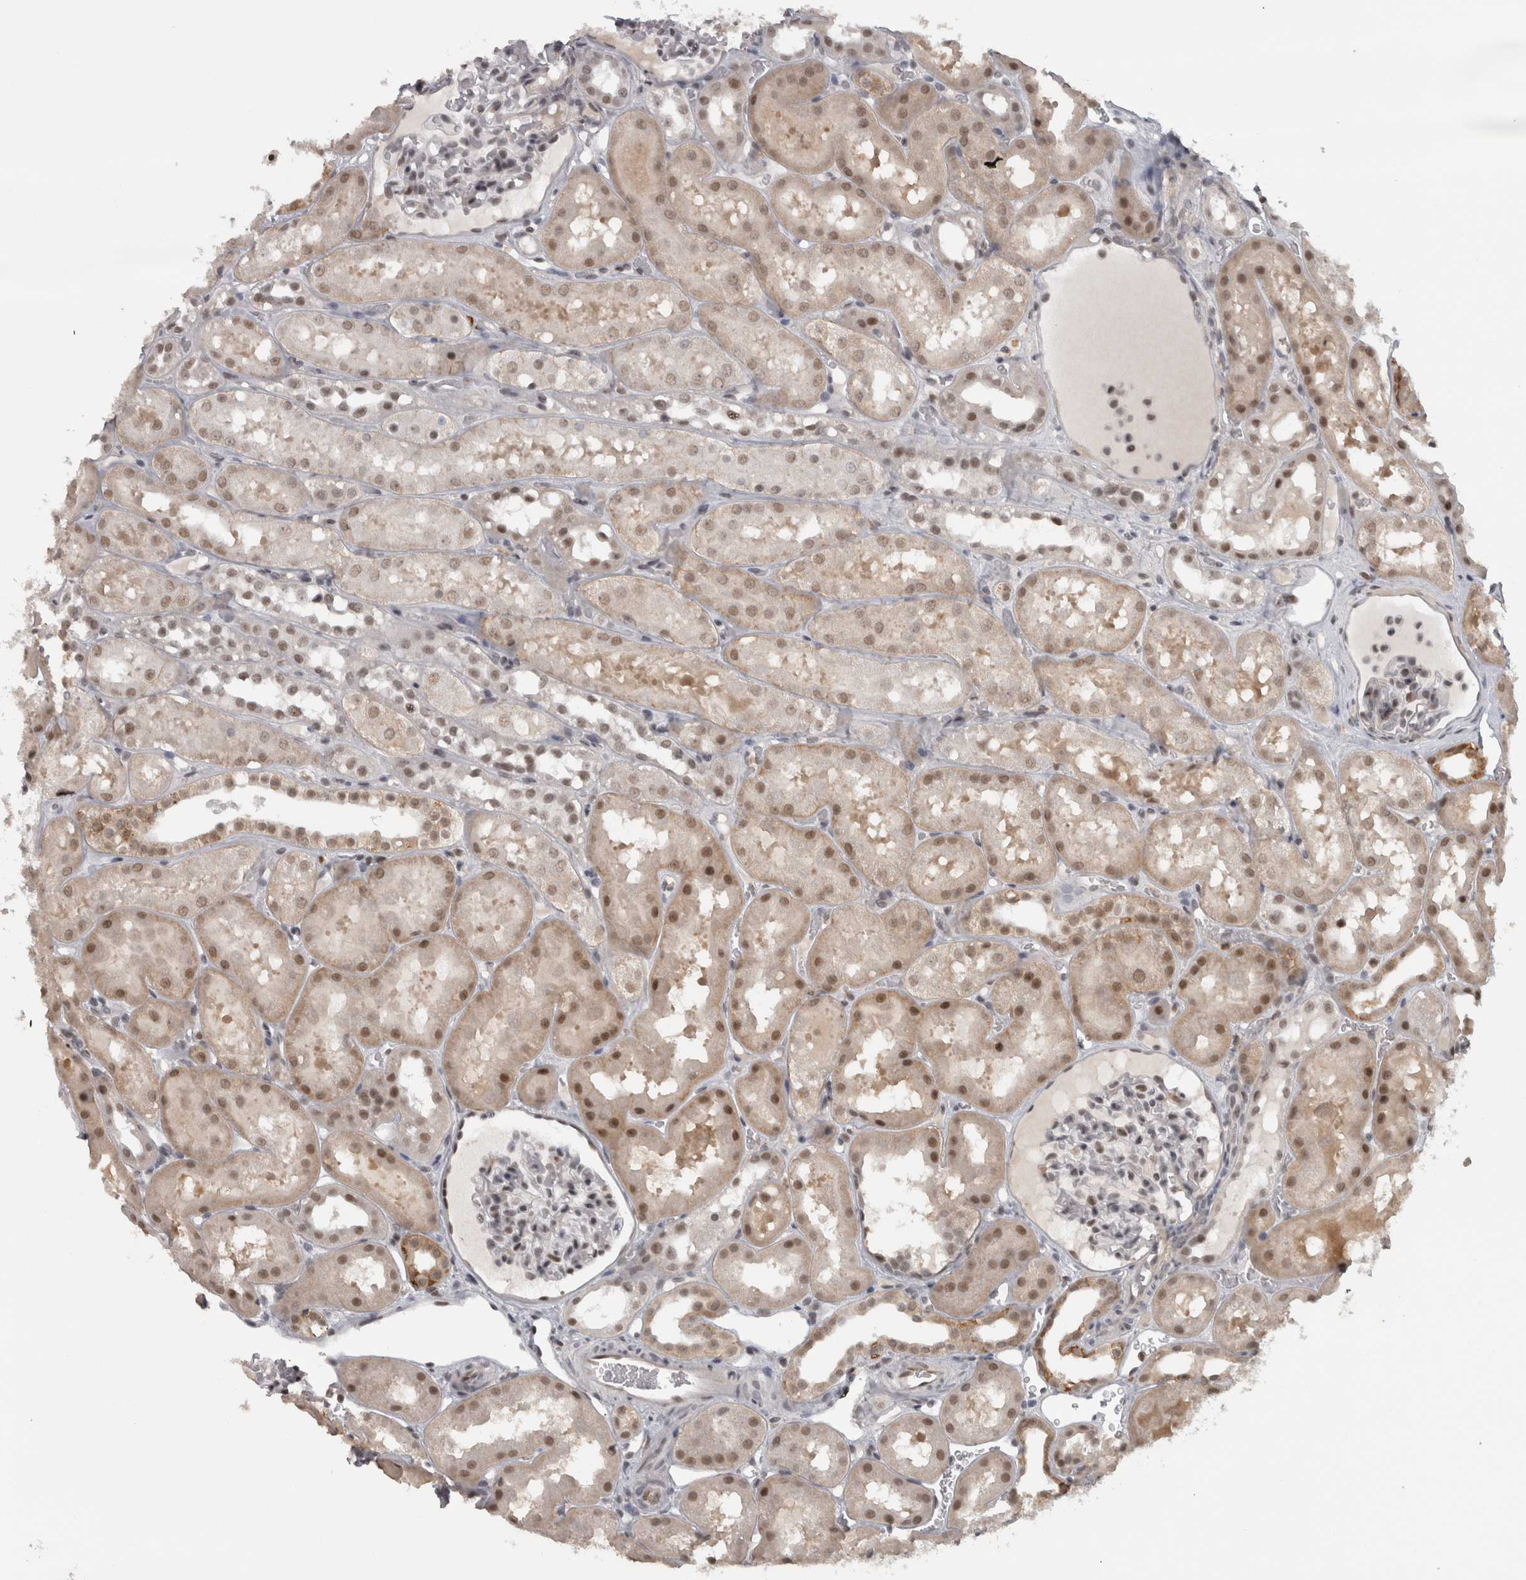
{"staining": {"intensity": "weak", "quantity": "25%-75%", "location": "nuclear"}, "tissue": "kidney", "cell_type": "Cells in glomeruli", "image_type": "normal", "snomed": [{"axis": "morphology", "description": "Normal tissue, NOS"}, {"axis": "topography", "description": "Kidney"}, {"axis": "topography", "description": "Urinary bladder"}], "caption": "Immunohistochemistry (IHC) (DAB (3,3'-diaminobenzidine)) staining of unremarkable human kidney shows weak nuclear protein staining in about 25%-75% of cells in glomeruli.", "gene": "MICU3", "patient": {"sex": "male", "age": 16}}